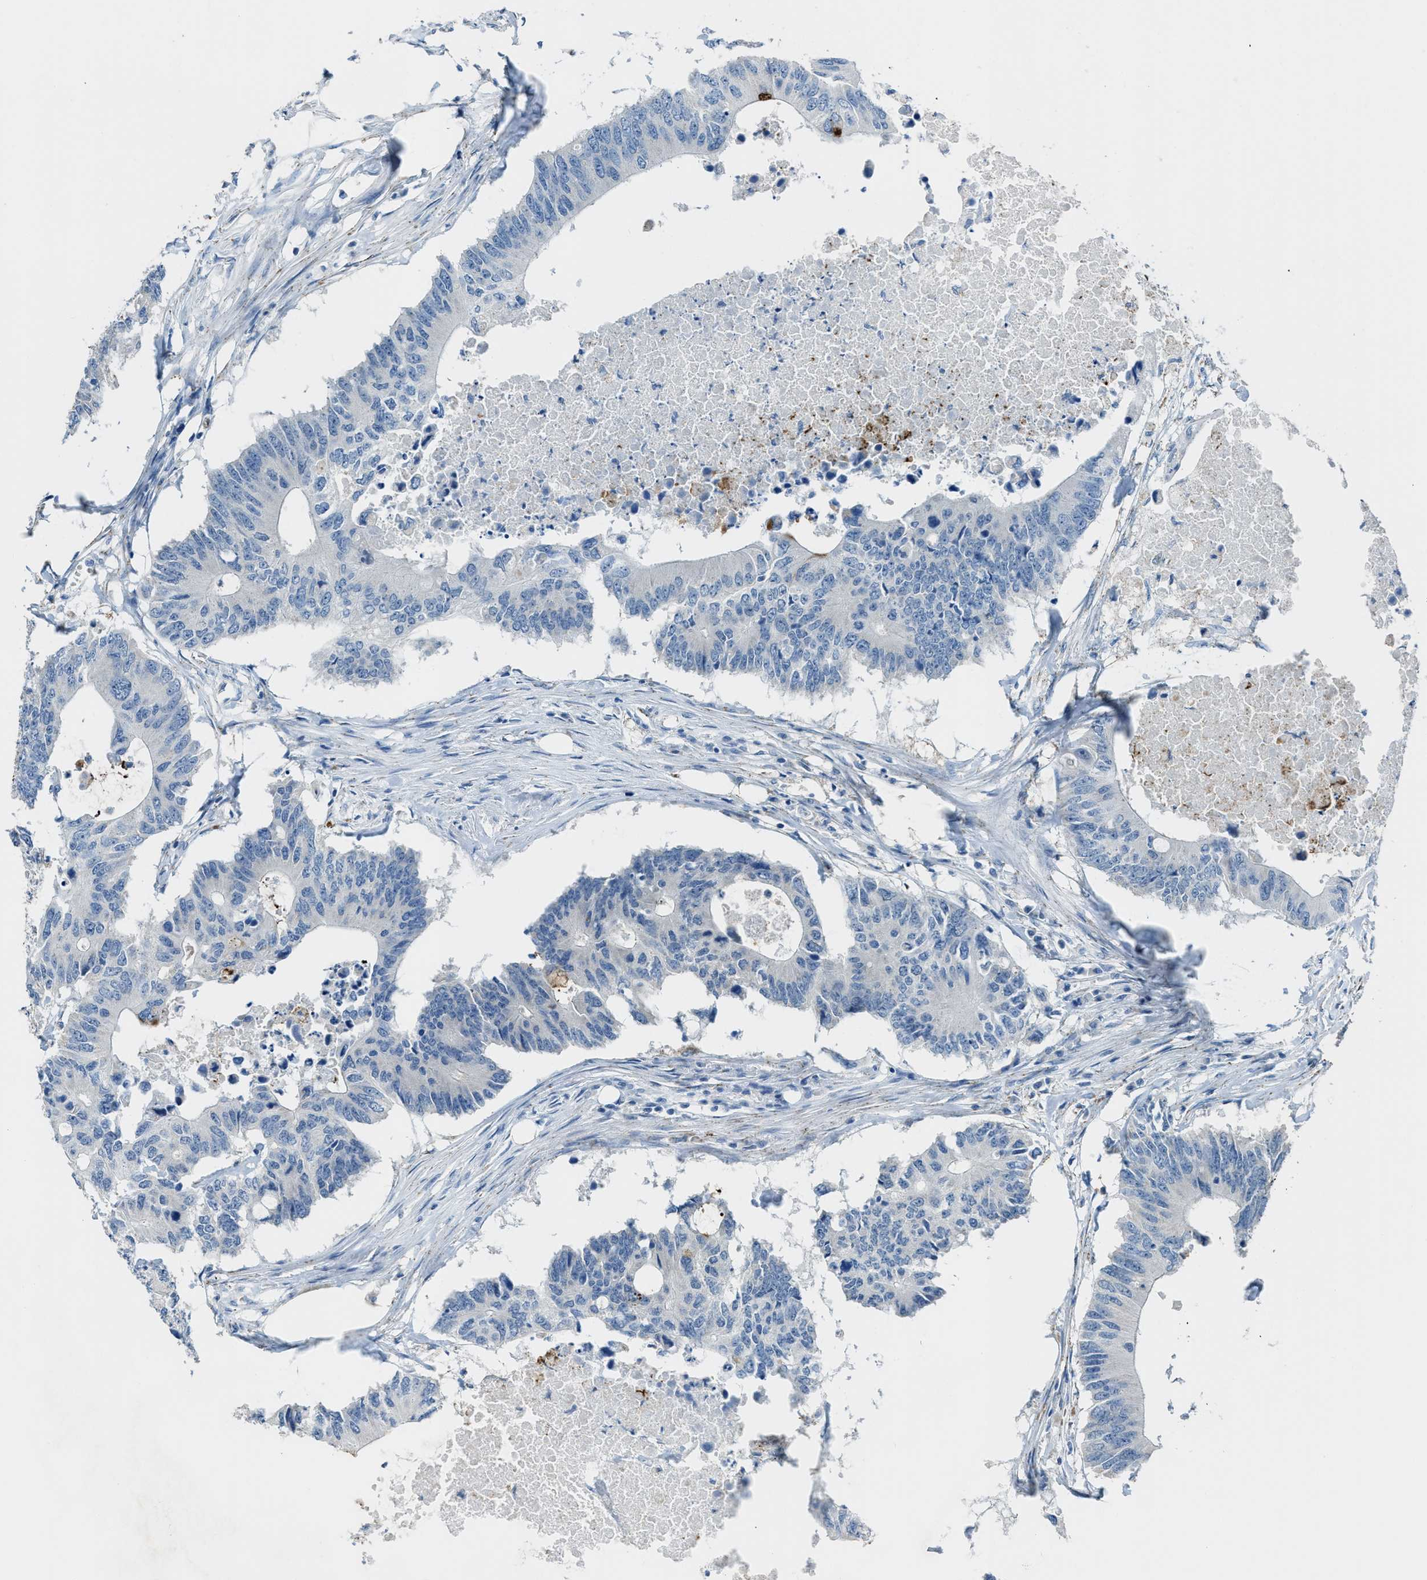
{"staining": {"intensity": "negative", "quantity": "none", "location": "none"}, "tissue": "colorectal cancer", "cell_type": "Tumor cells", "image_type": "cancer", "snomed": [{"axis": "morphology", "description": "Adenocarcinoma, NOS"}, {"axis": "topography", "description": "Colon"}], "caption": "Human adenocarcinoma (colorectal) stained for a protein using IHC displays no staining in tumor cells.", "gene": "CDON", "patient": {"sex": "male", "age": 71}}